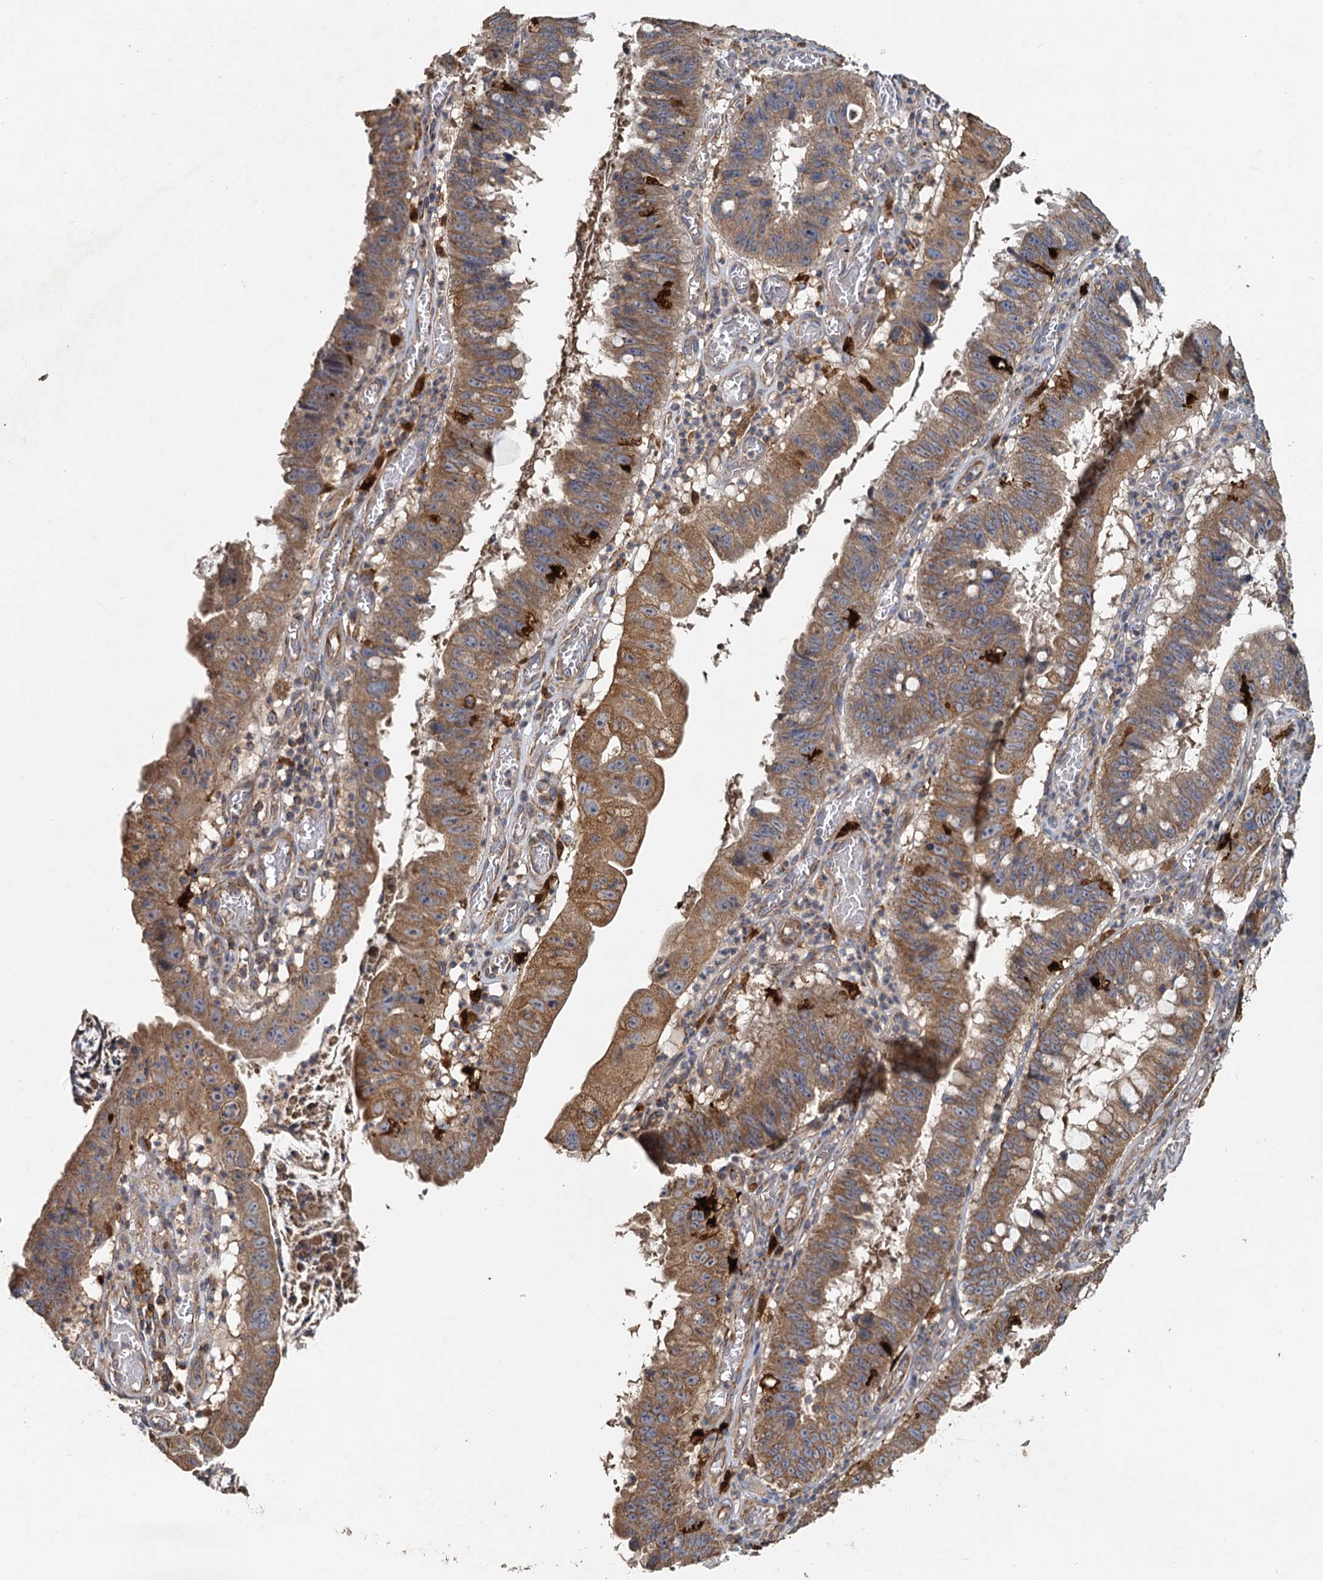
{"staining": {"intensity": "moderate", "quantity": ">75%", "location": "cytoplasmic/membranous"}, "tissue": "stomach cancer", "cell_type": "Tumor cells", "image_type": "cancer", "snomed": [{"axis": "morphology", "description": "Adenocarcinoma, NOS"}, {"axis": "topography", "description": "Stomach"}], "caption": "Immunohistochemical staining of stomach cancer reveals medium levels of moderate cytoplasmic/membranous protein positivity in approximately >75% of tumor cells. Immunohistochemistry stains the protein of interest in brown and the nuclei are stained blue.", "gene": "SDS", "patient": {"sex": "male", "age": 59}}